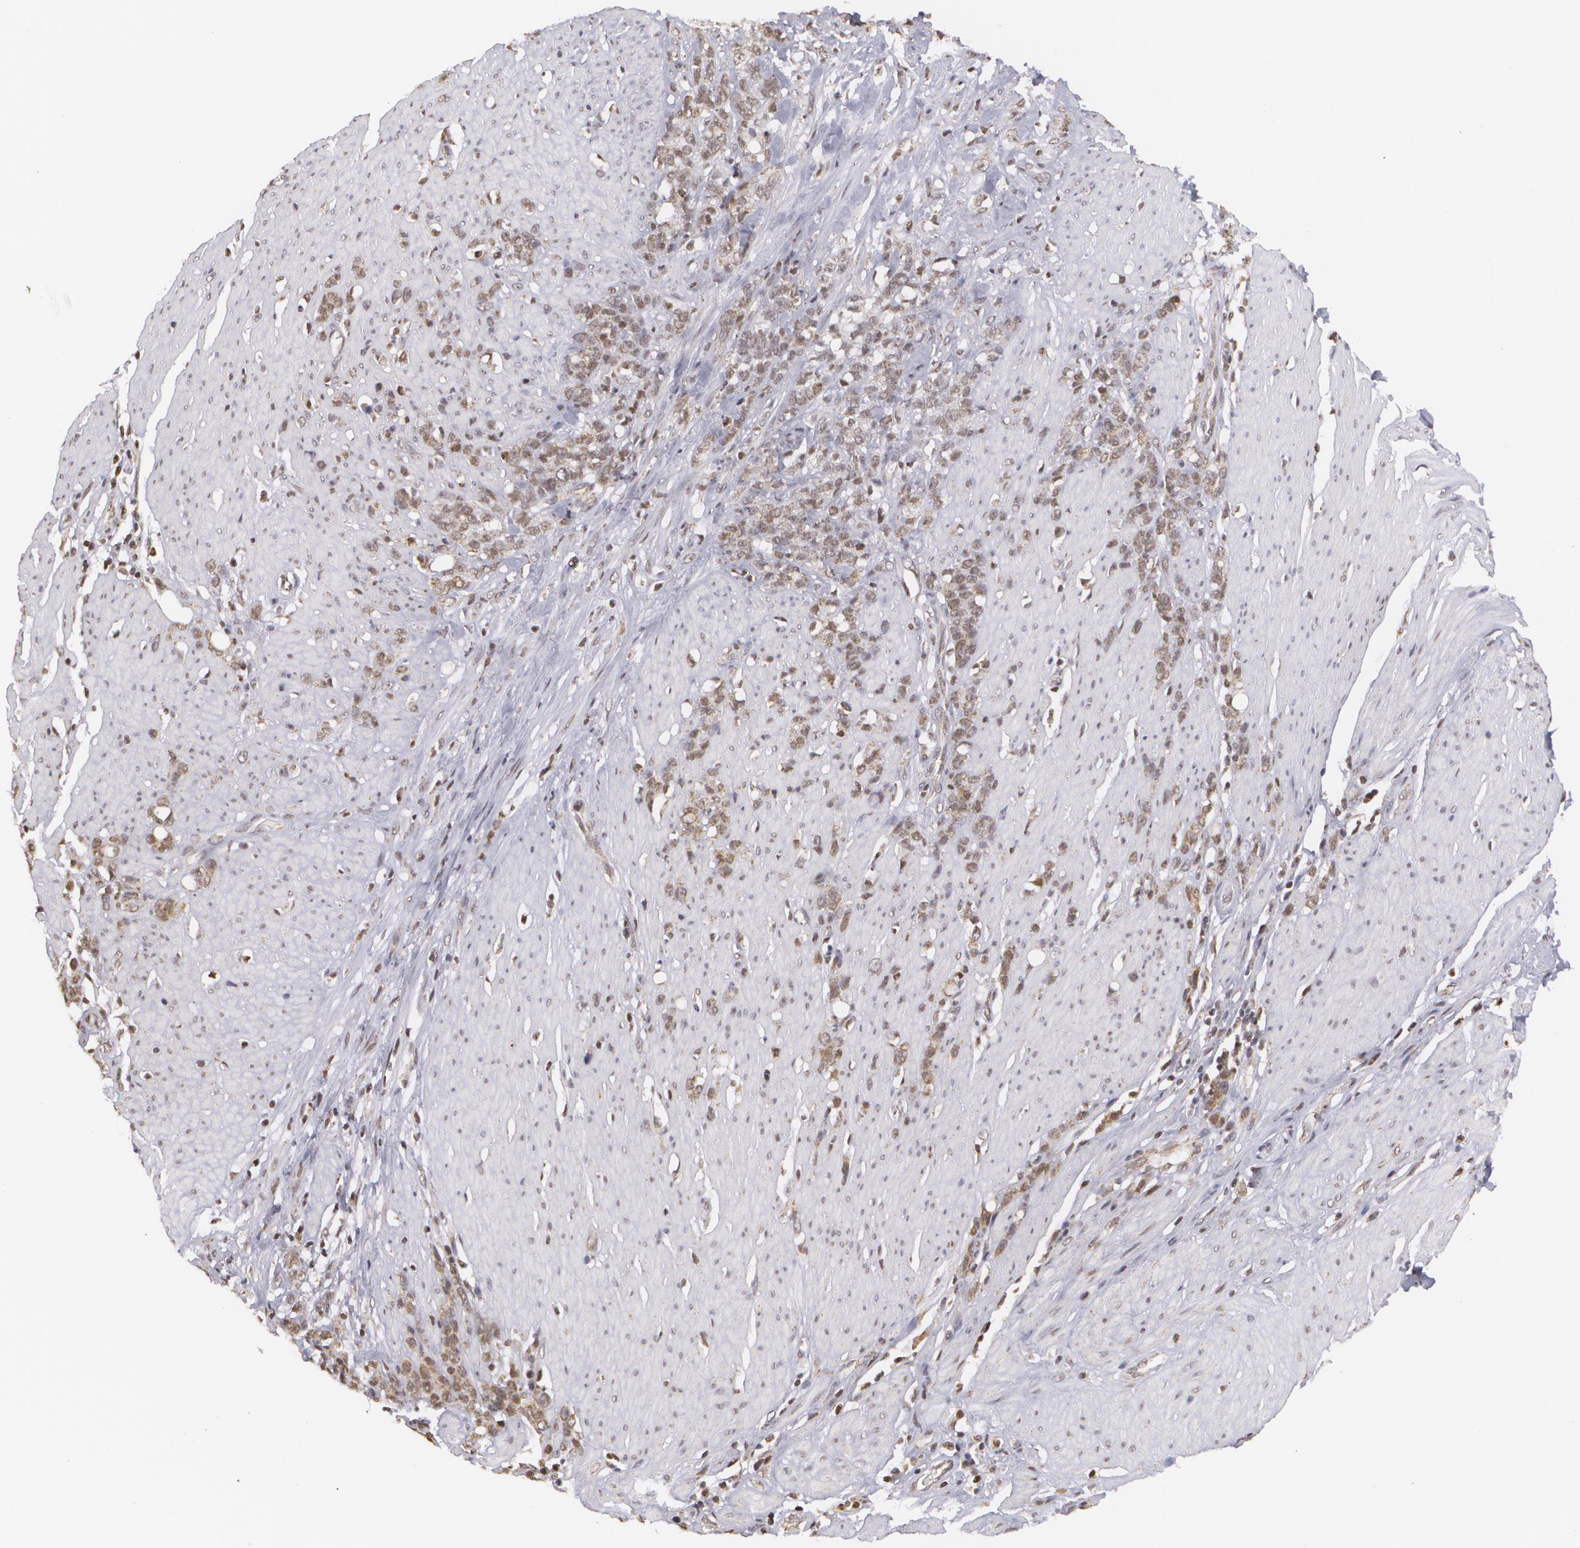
{"staining": {"intensity": "weak", "quantity": "25%-75%", "location": "nuclear"}, "tissue": "stomach cancer", "cell_type": "Tumor cells", "image_type": "cancer", "snomed": [{"axis": "morphology", "description": "Adenocarcinoma, NOS"}, {"axis": "topography", "description": "Stomach, lower"}], "caption": "Brown immunohistochemical staining in stomach adenocarcinoma displays weak nuclear staining in about 25%-75% of tumor cells. The protein of interest is shown in brown color, while the nuclei are stained blue.", "gene": "MXD1", "patient": {"sex": "male", "age": 88}}